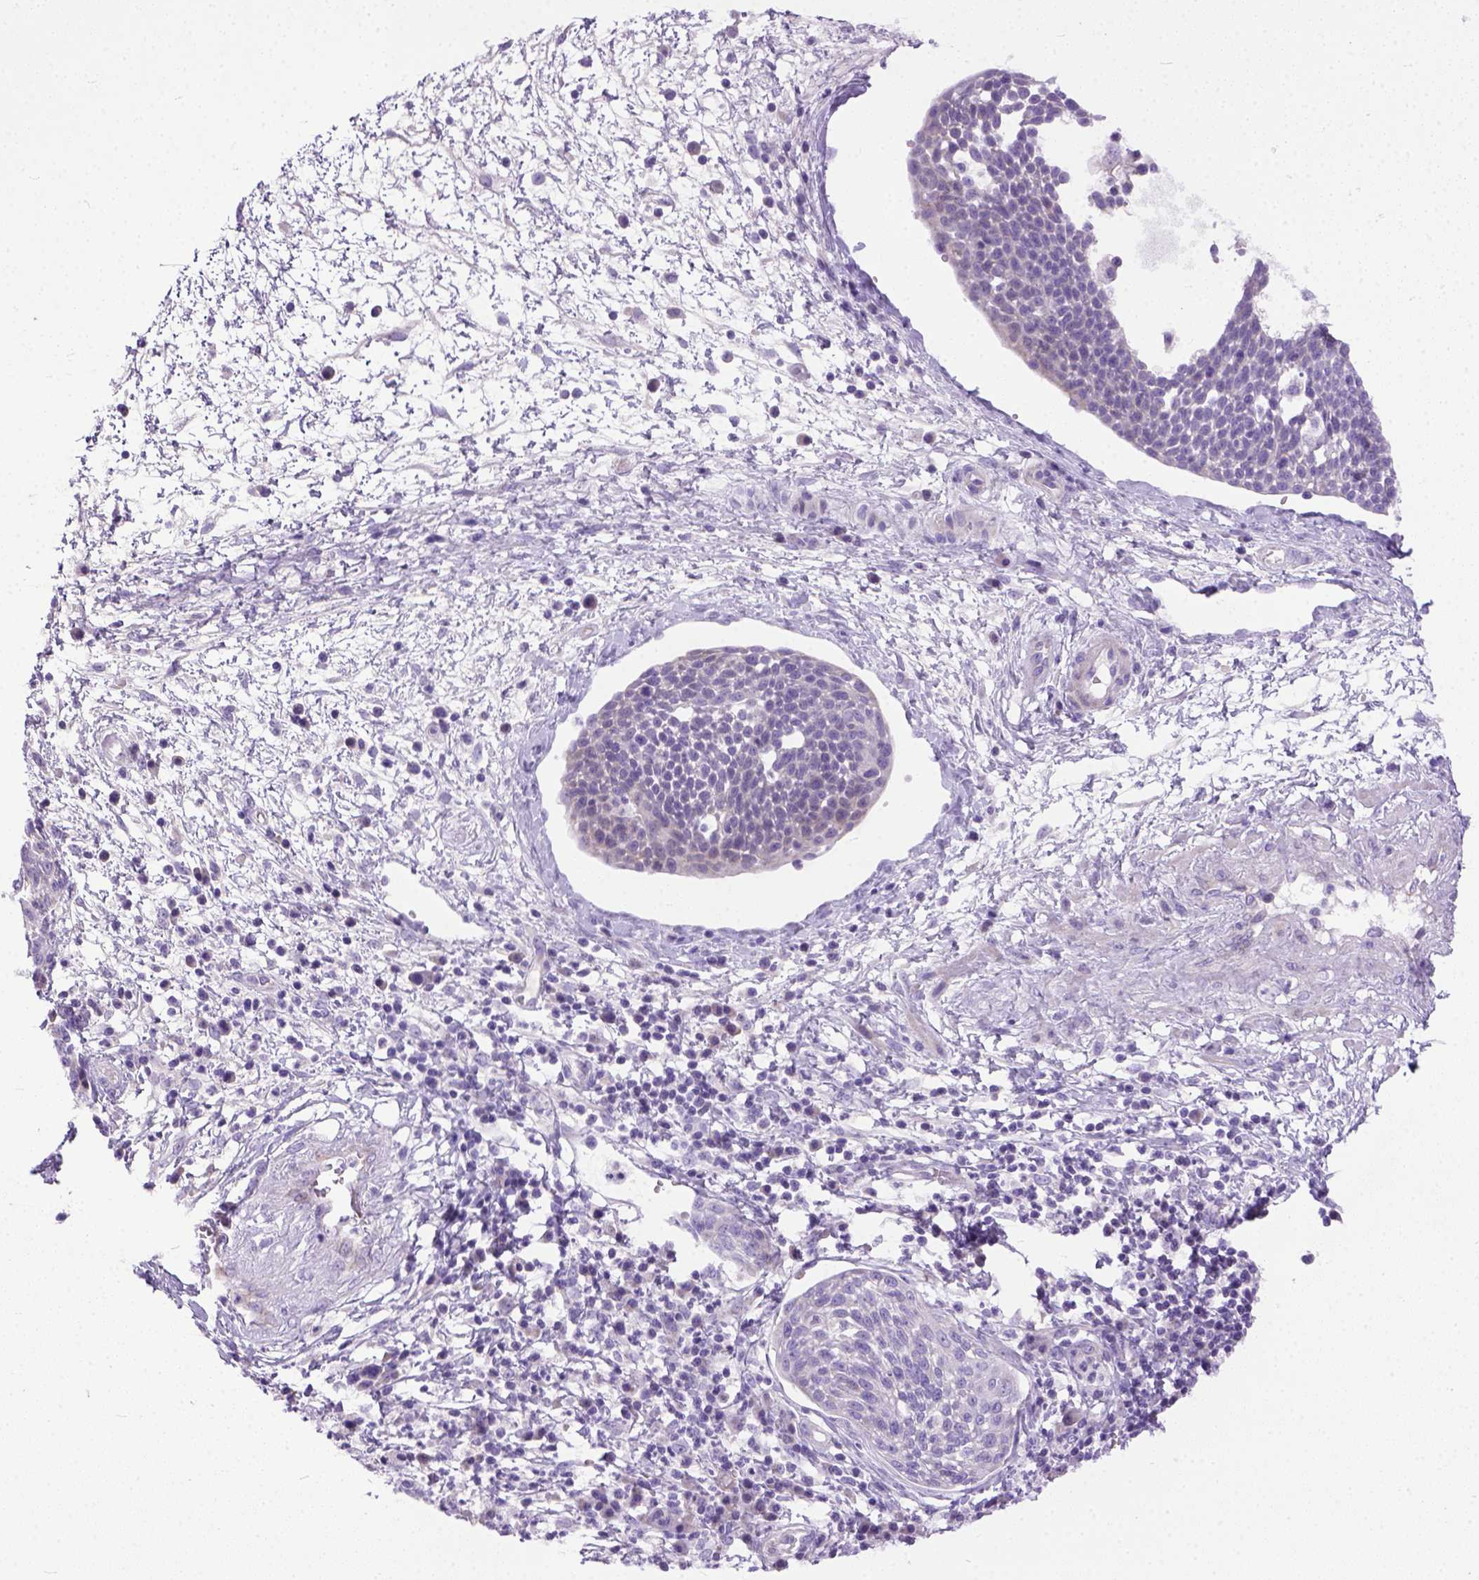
{"staining": {"intensity": "negative", "quantity": "none", "location": "none"}, "tissue": "cervical cancer", "cell_type": "Tumor cells", "image_type": "cancer", "snomed": [{"axis": "morphology", "description": "Squamous cell carcinoma, NOS"}, {"axis": "topography", "description": "Cervix"}], "caption": "Tumor cells show no significant positivity in cervical cancer. (DAB immunohistochemistry (IHC), high magnification).", "gene": "PLK5", "patient": {"sex": "female", "age": 34}}